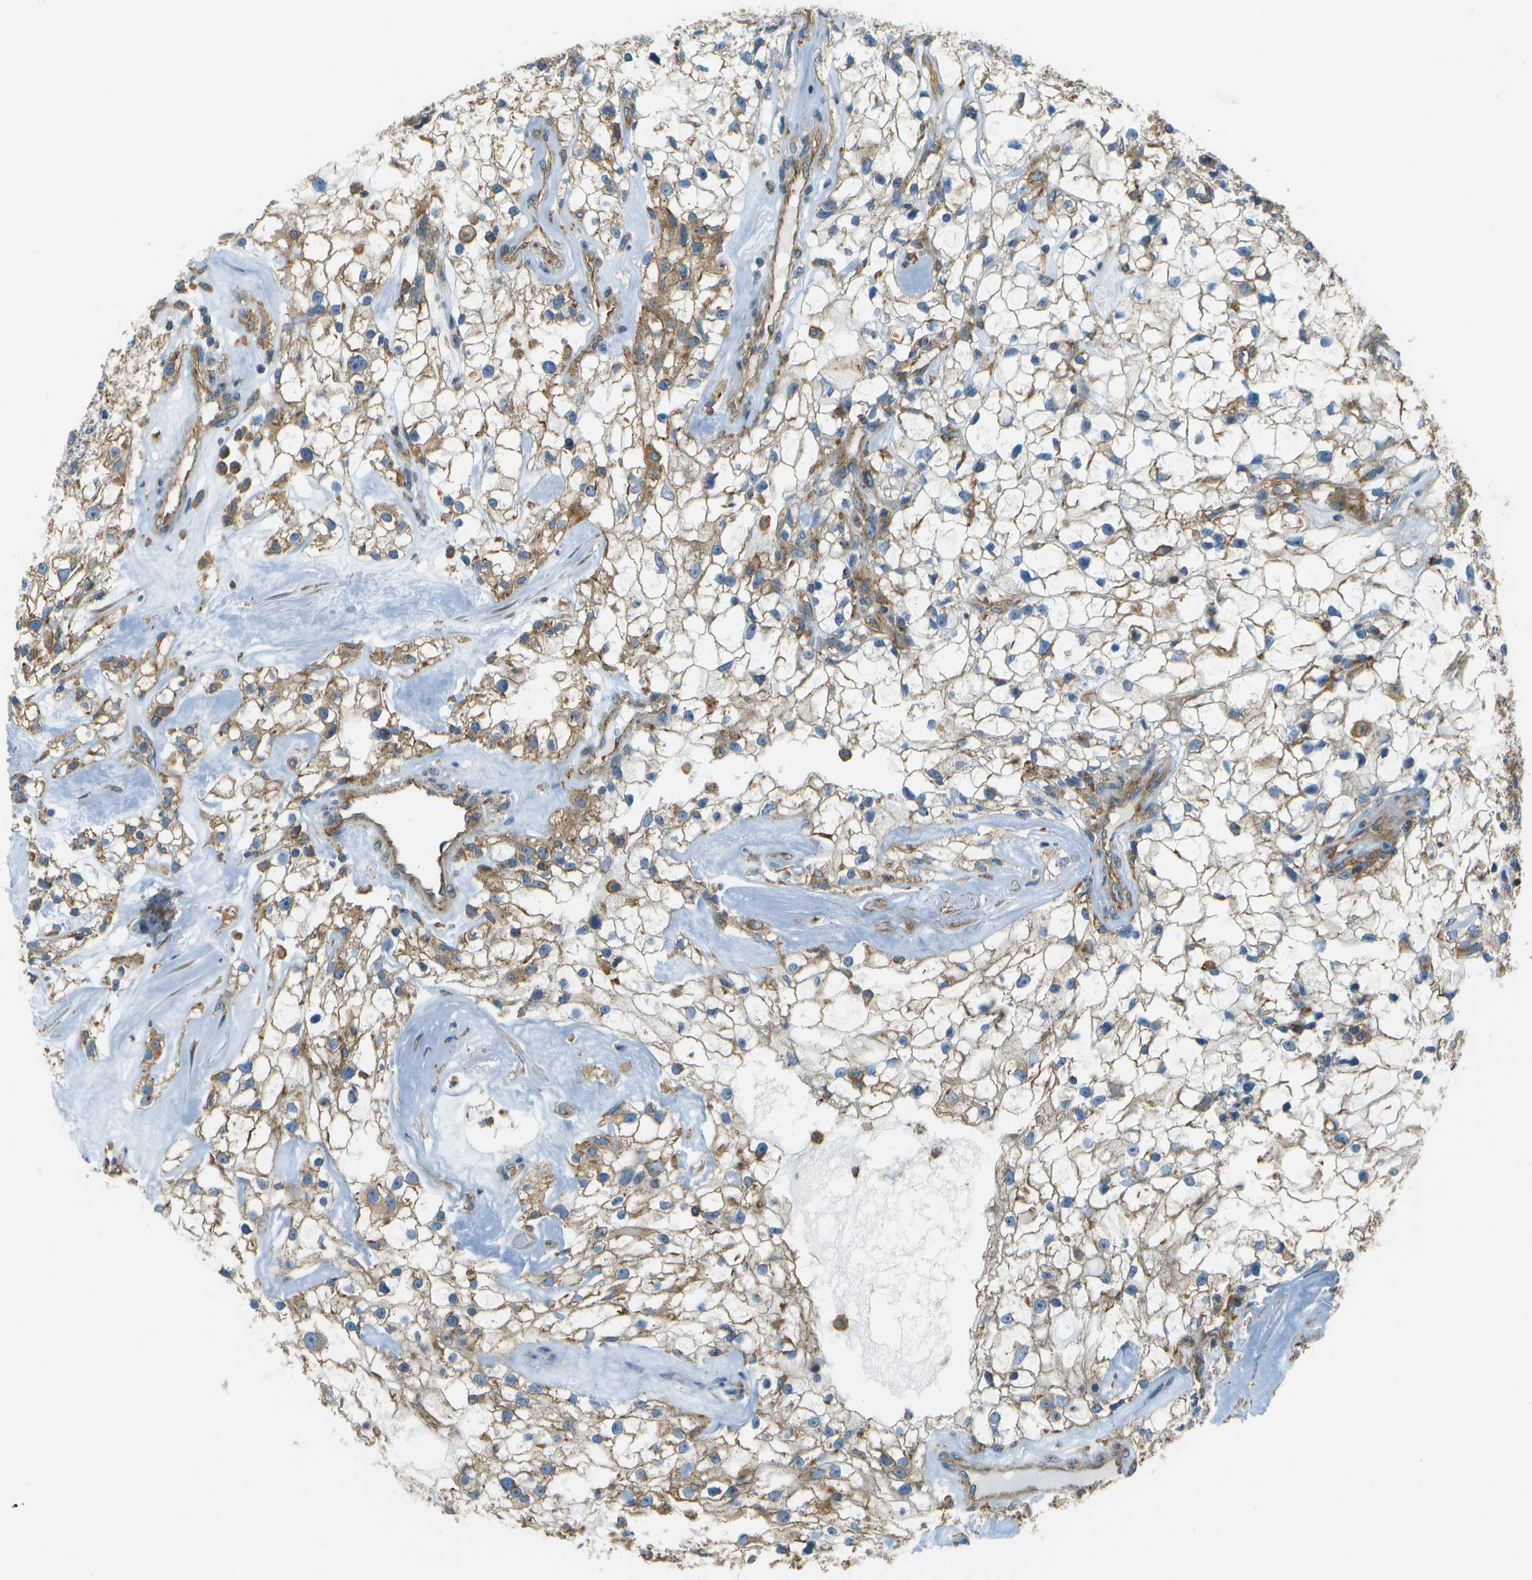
{"staining": {"intensity": "moderate", "quantity": ">75%", "location": "cytoplasmic/membranous"}, "tissue": "renal cancer", "cell_type": "Tumor cells", "image_type": "cancer", "snomed": [{"axis": "morphology", "description": "Adenocarcinoma, NOS"}, {"axis": "topography", "description": "Kidney"}], "caption": "There is medium levels of moderate cytoplasmic/membranous positivity in tumor cells of renal cancer (adenocarcinoma), as demonstrated by immunohistochemical staining (brown color).", "gene": "CLTC", "patient": {"sex": "female", "age": 60}}